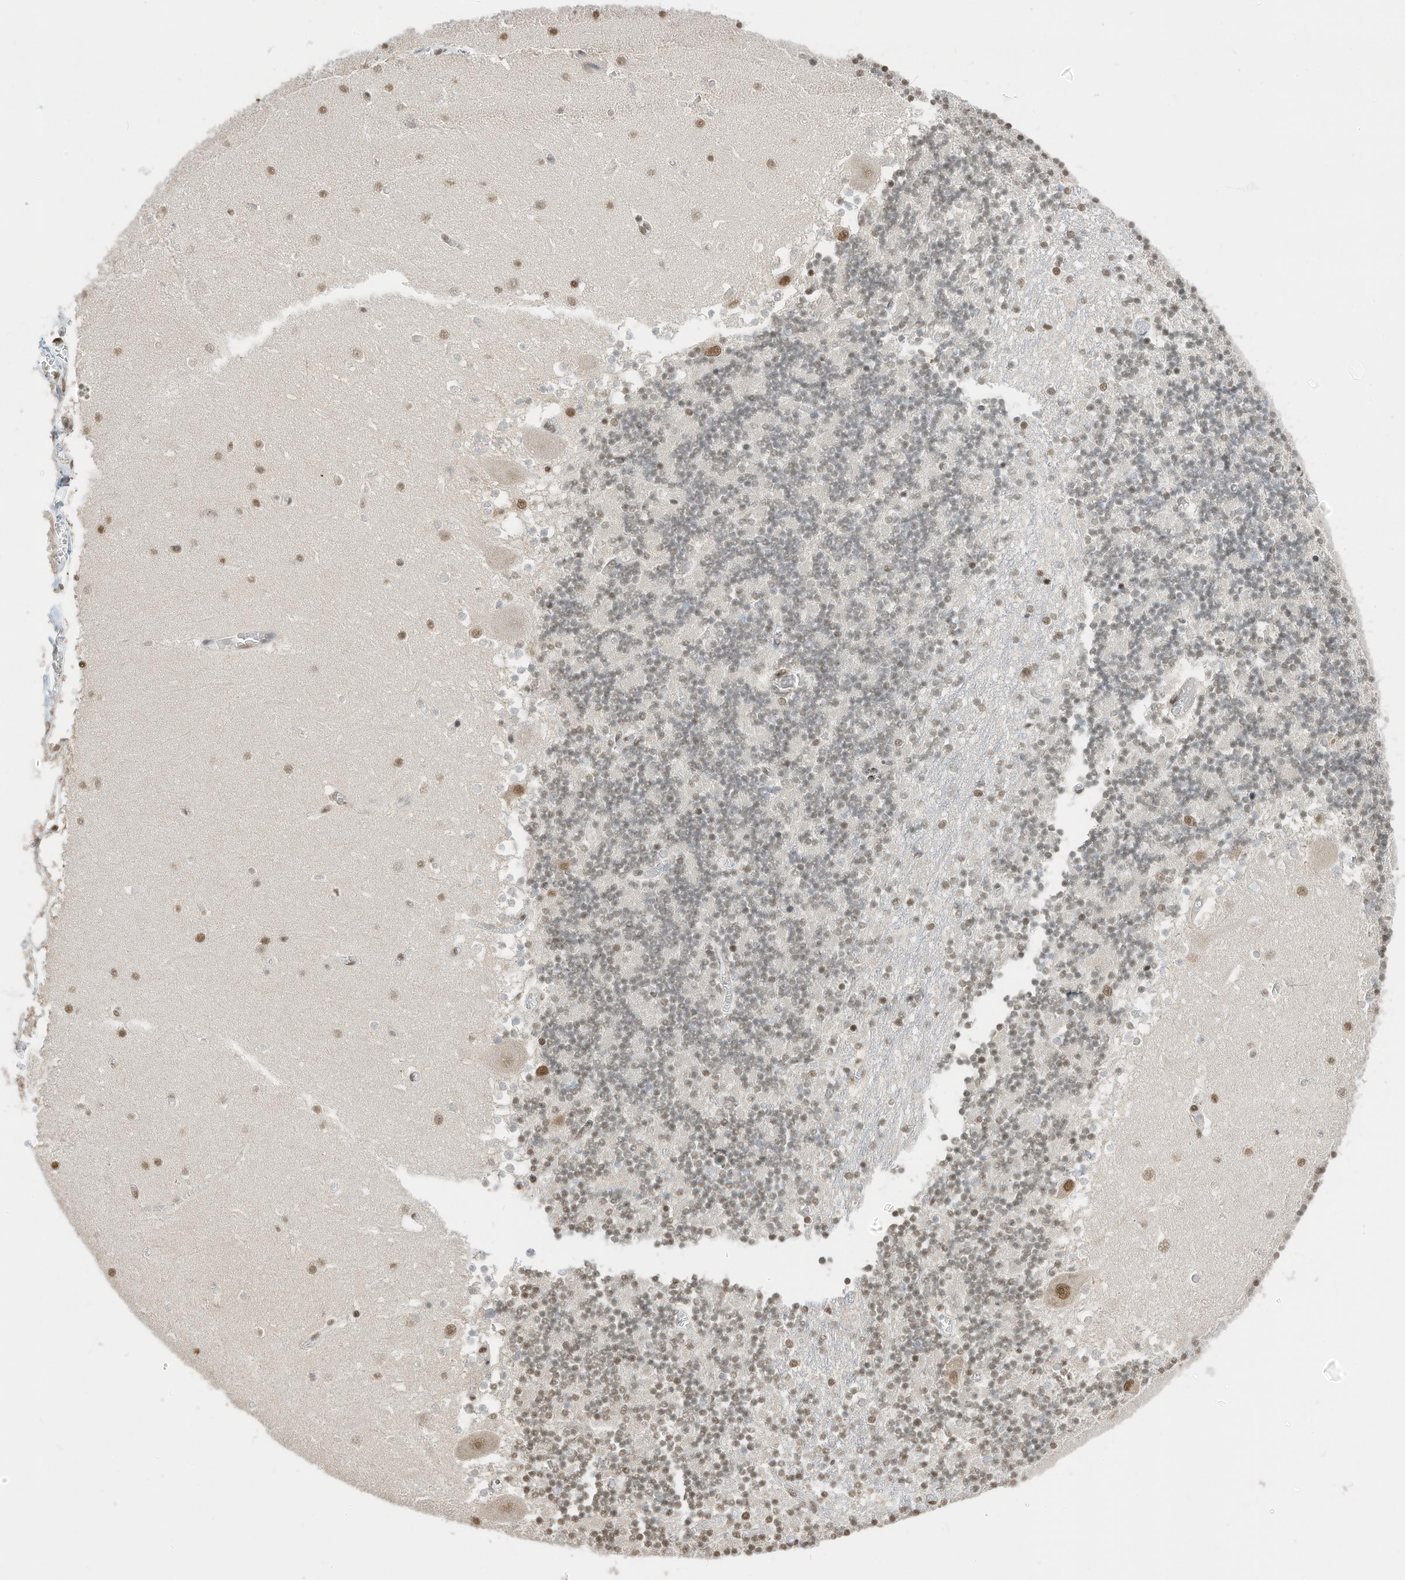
{"staining": {"intensity": "moderate", "quantity": "25%-75%", "location": "nuclear"}, "tissue": "cerebellum", "cell_type": "Cells in granular layer", "image_type": "normal", "snomed": [{"axis": "morphology", "description": "Normal tissue, NOS"}, {"axis": "topography", "description": "Cerebellum"}], "caption": "This is an image of immunohistochemistry (IHC) staining of normal cerebellum, which shows moderate positivity in the nuclear of cells in granular layer.", "gene": "ZNF195", "patient": {"sex": "female", "age": 28}}